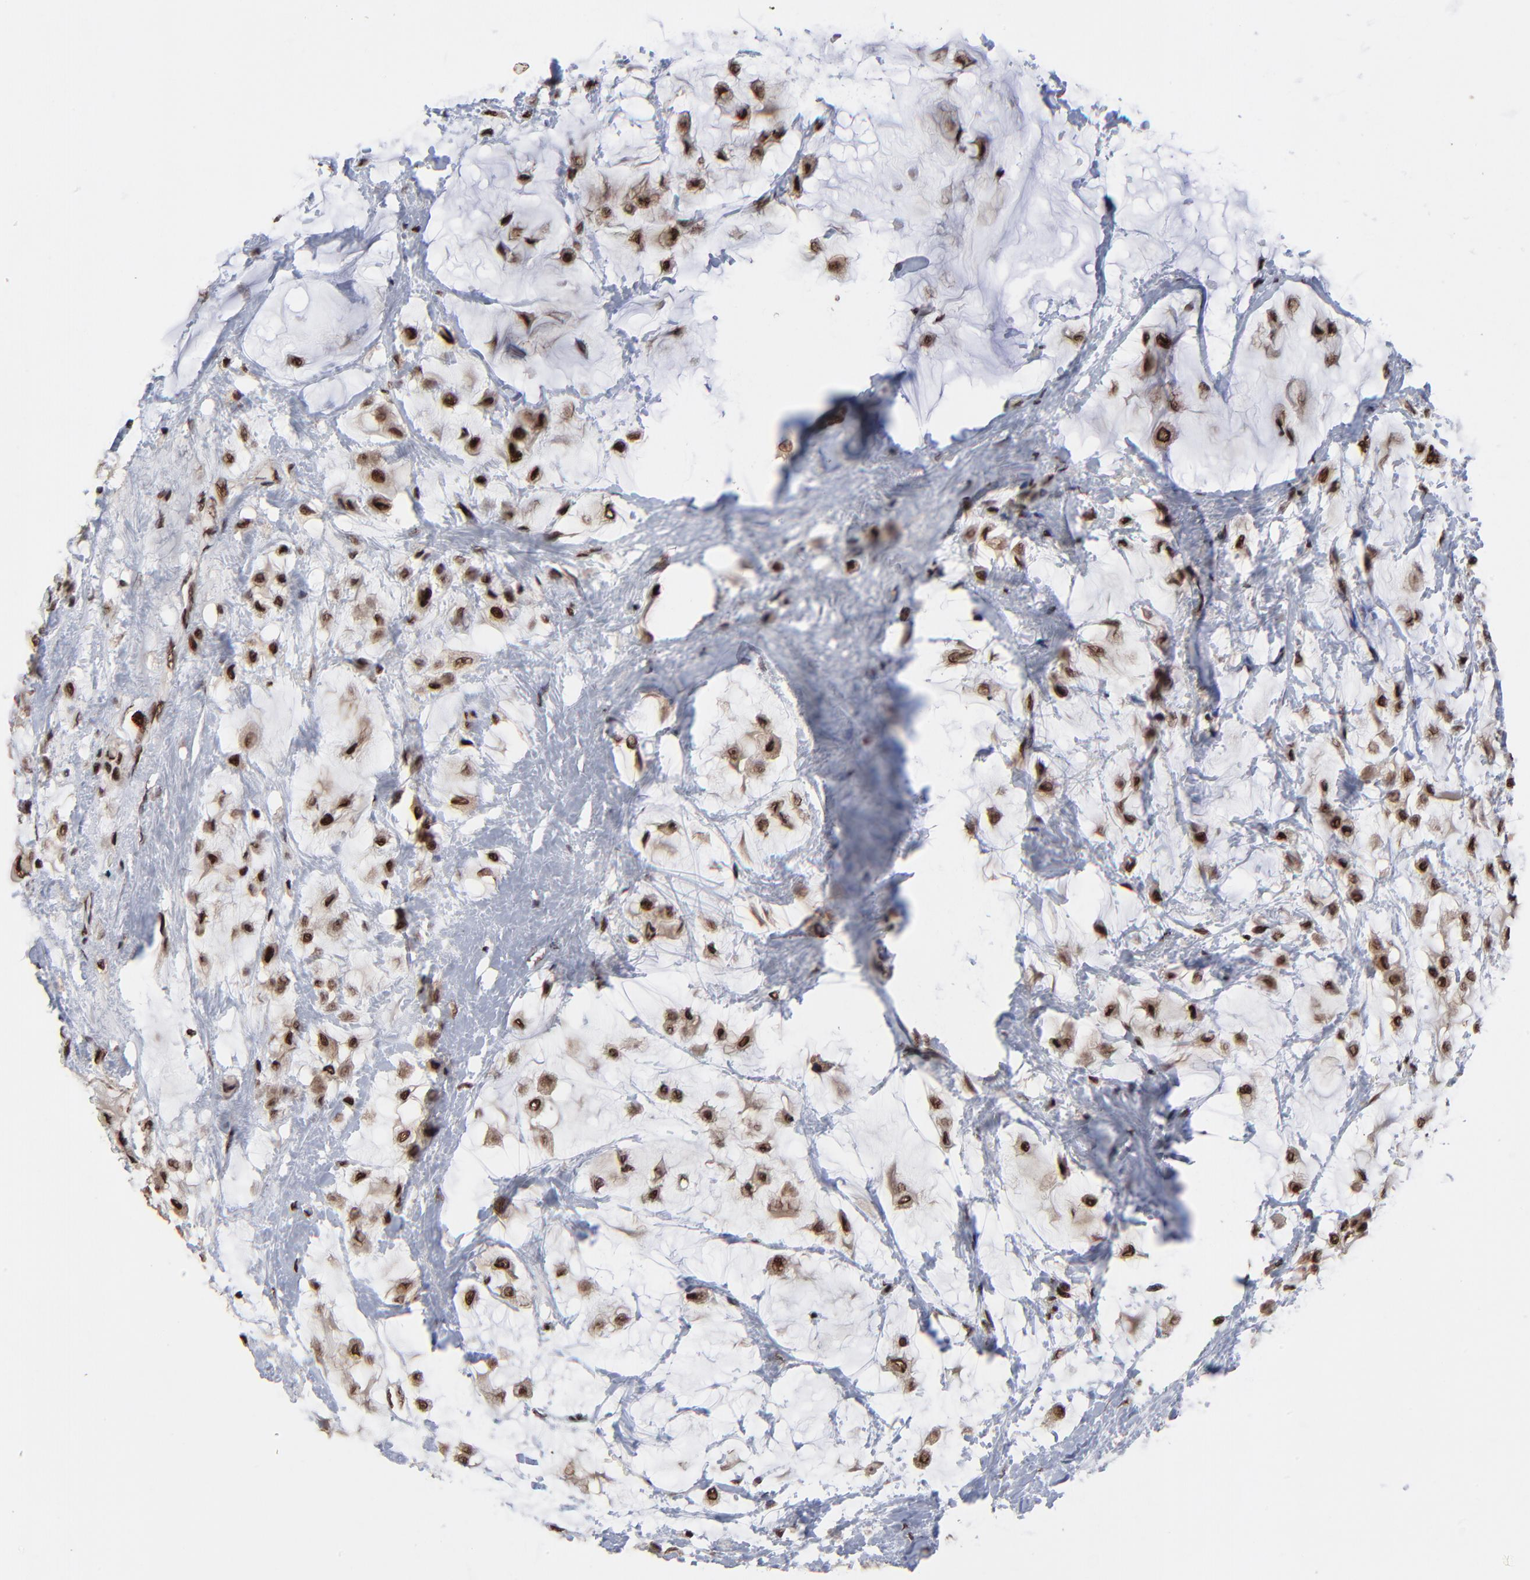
{"staining": {"intensity": "strong", "quantity": ">75%", "location": "nuclear"}, "tissue": "breast cancer", "cell_type": "Tumor cells", "image_type": "cancer", "snomed": [{"axis": "morphology", "description": "Lobular carcinoma"}, {"axis": "topography", "description": "Breast"}], "caption": "IHC histopathology image of human breast cancer (lobular carcinoma) stained for a protein (brown), which demonstrates high levels of strong nuclear positivity in approximately >75% of tumor cells.", "gene": "RBM22", "patient": {"sex": "female", "age": 85}}